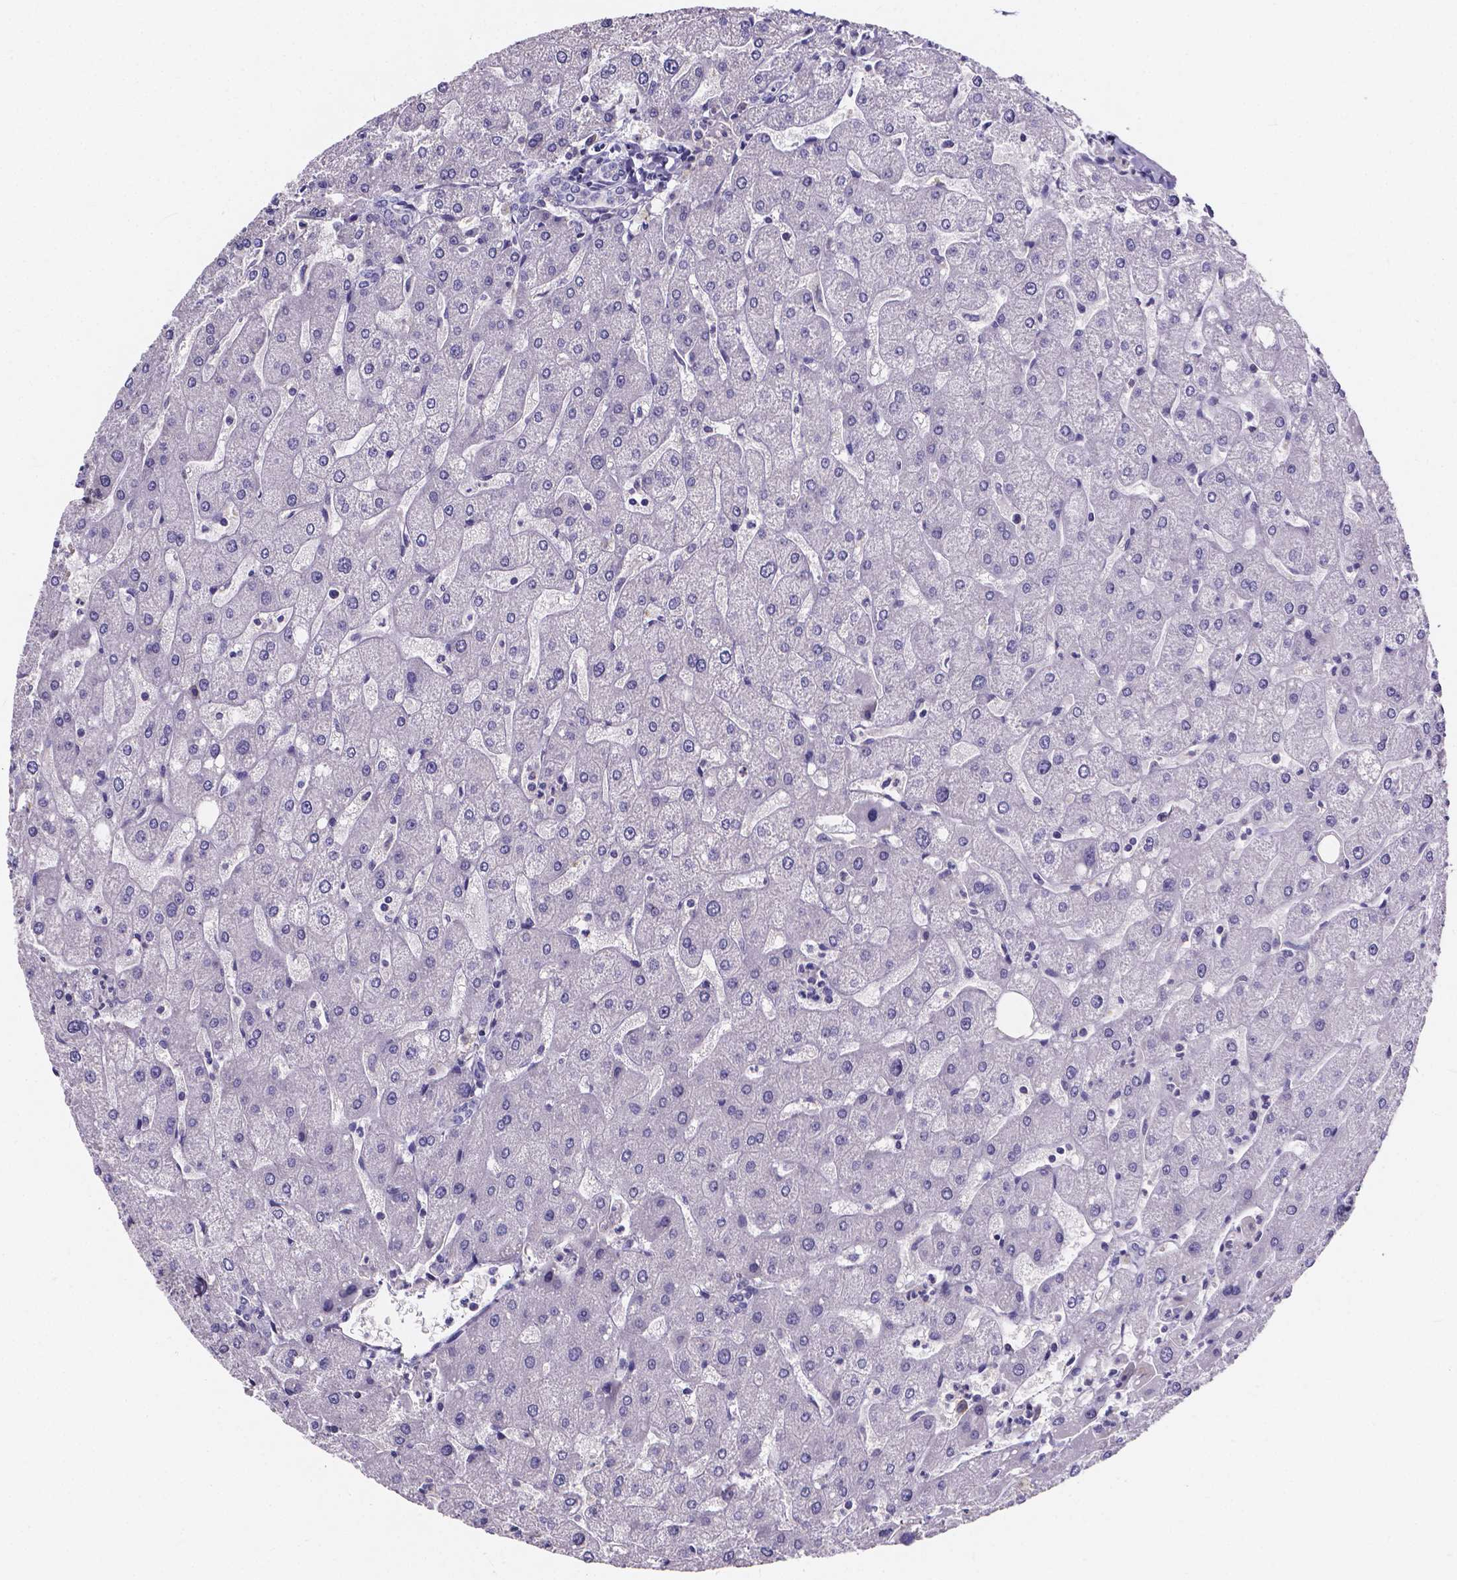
{"staining": {"intensity": "negative", "quantity": "none", "location": "none"}, "tissue": "liver", "cell_type": "Cholangiocytes", "image_type": "normal", "snomed": [{"axis": "morphology", "description": "Normal tissue, NOS"}, {"axis": "topography", "description": "Liver"}], "caption": "Liver was stained to show a protein in brown. There is no significant expression in cholangiocytes. (DAB immunohistochemistry (IHC) with hematoxylin counter stain).", "gene": "SPOCD1", "patient": {"sex": "male", "age": 67}}